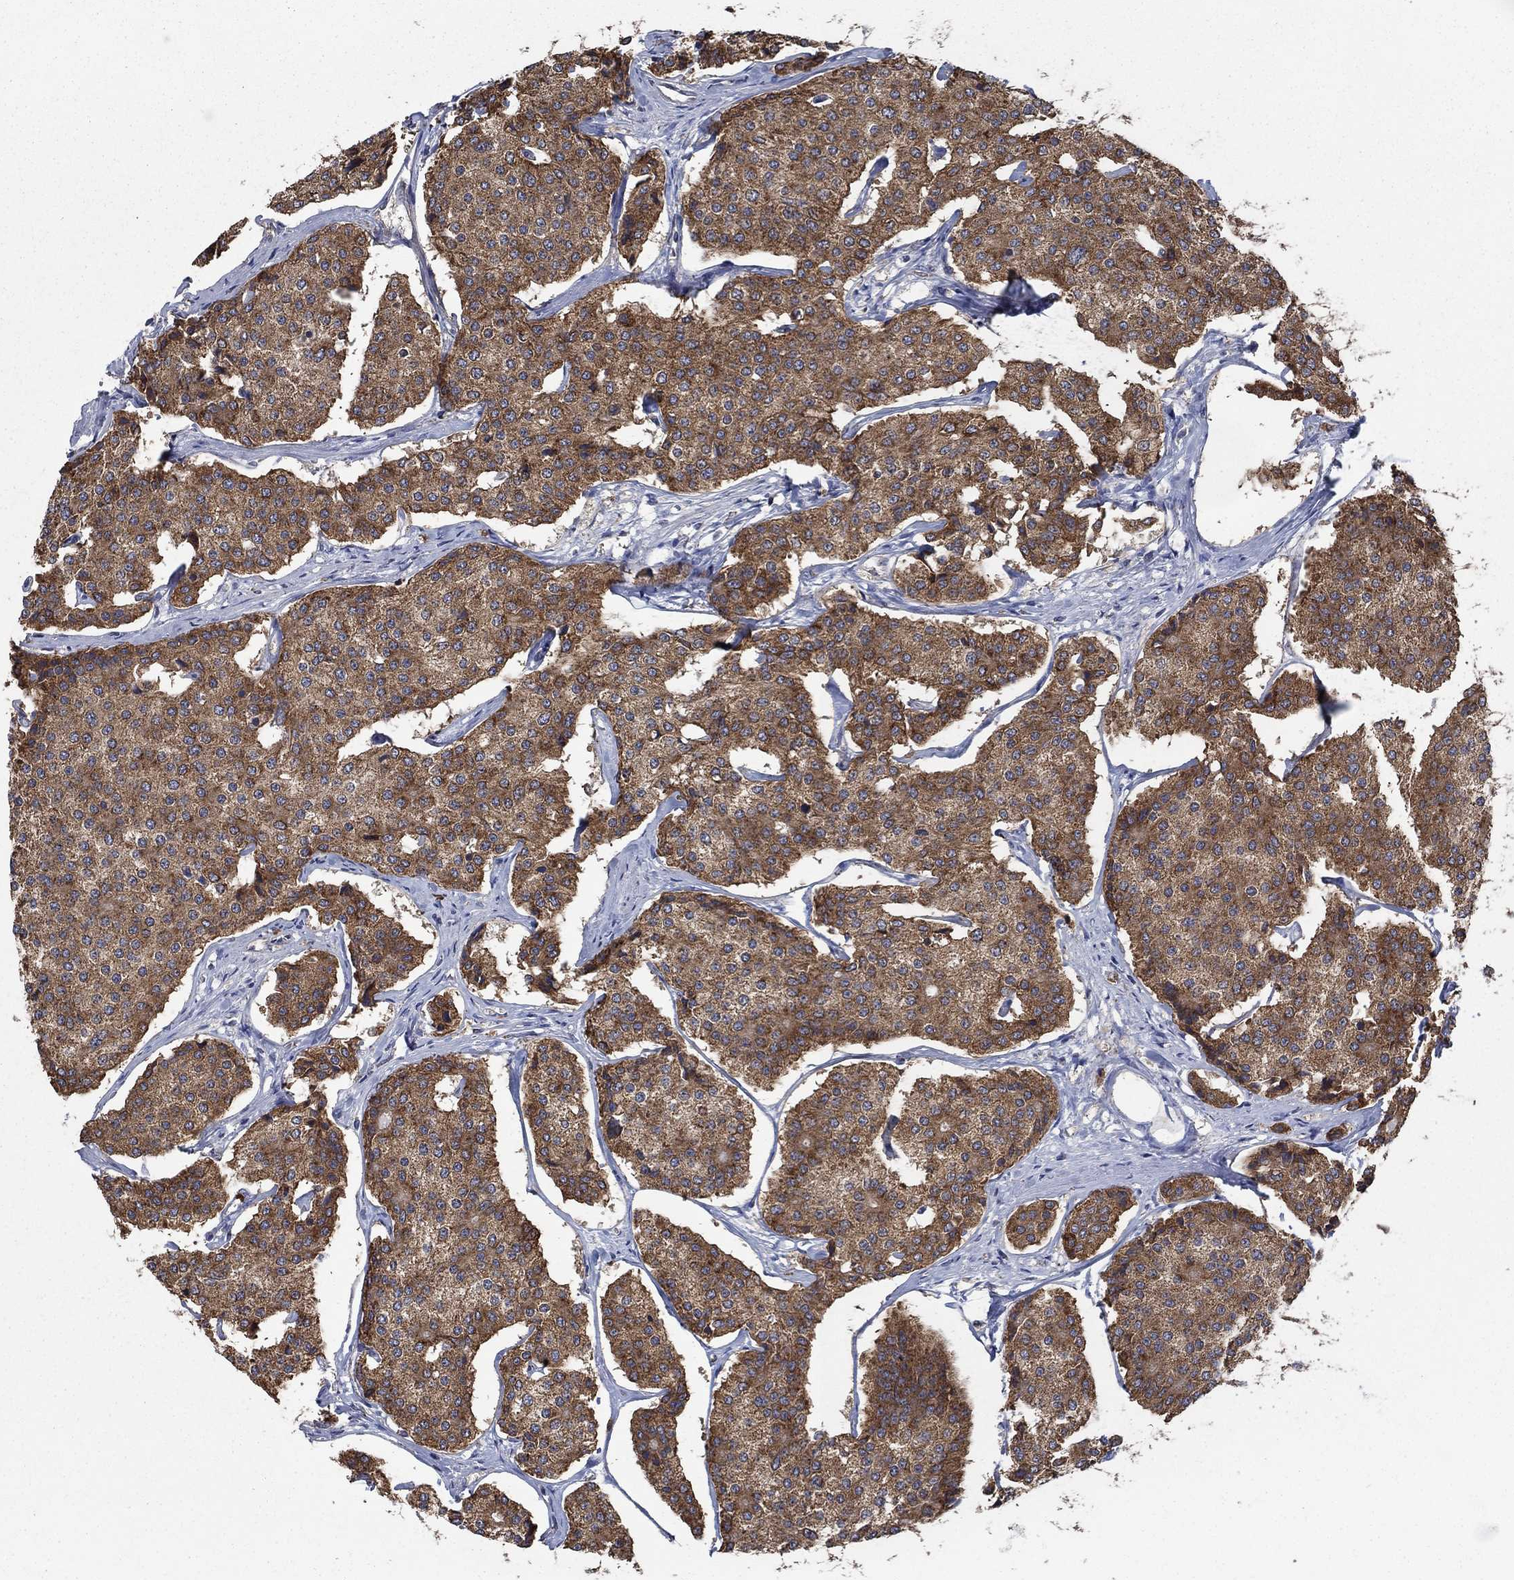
{"staining": {"intensity": "strong", "quantity": ">75%", "location": "cytoplasmic/membranous"}, "tissue": "carcinoid", "cell_type": "Tumor cells", "image_type": "cancer", "snomed": [{"axis": "morphology", "description": "Carcinoid, malignant, NOS"}, {"axis": "topography", "description": "Small intestine"}], "caption": "Protein expression analysis of malignant carcinoid displays strong cytoplasmic/membranous staining in about >75% of tumor cells.", "gene": "HID1", "patient": {"sex": "female", "age": 65}}